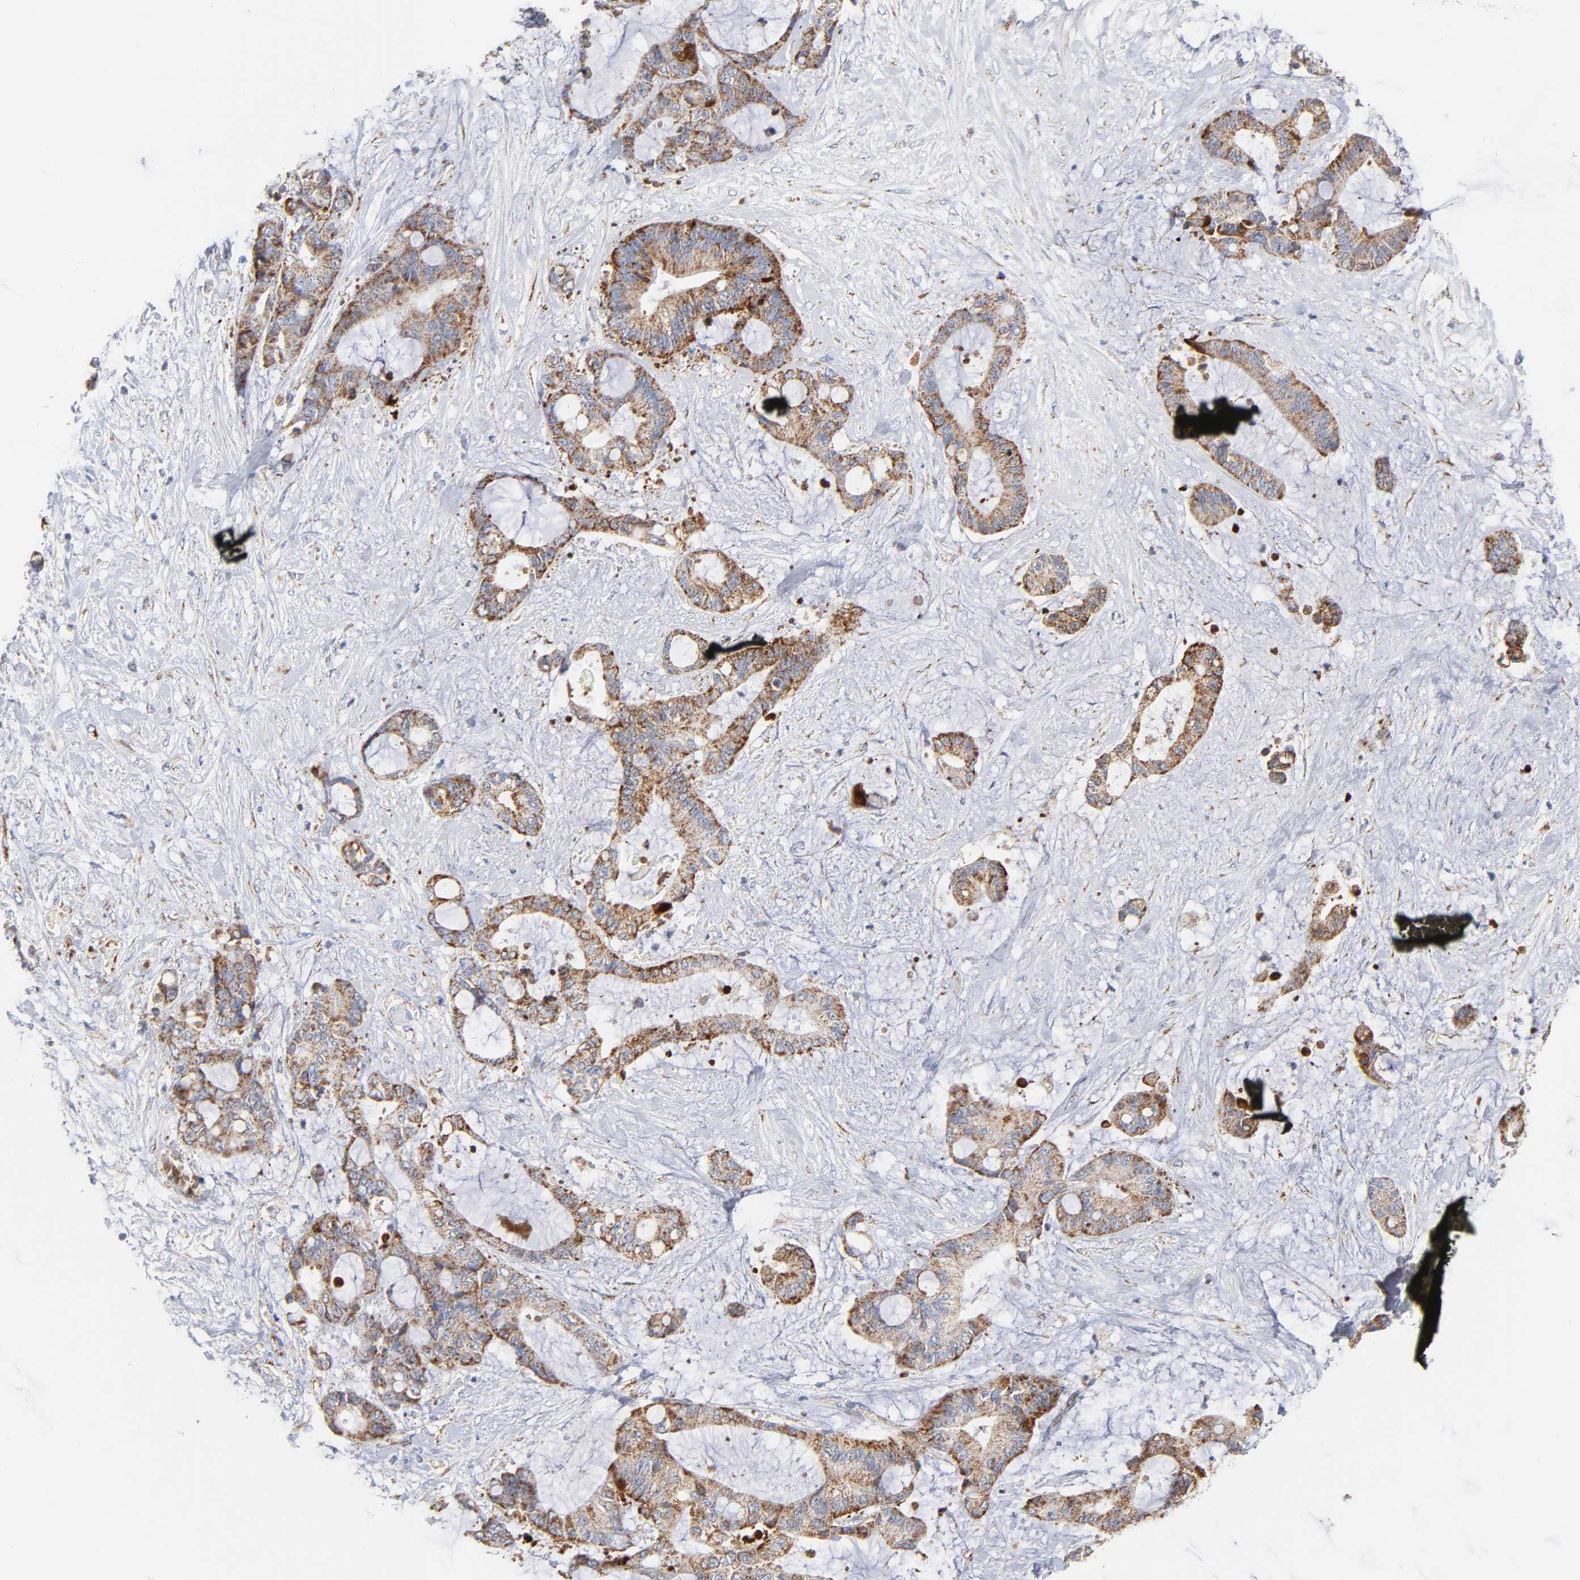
{"staining": {"intensity": "strong", "quantity": ">75%", "location": "cytoplasmic/membranous"}, "tissue": "liver cancer", "cell_type": "Tumor cells", "image_type": "cancer", "snomed": [{"axis": "morphology", "description": "Cholangiocarcinoma"}, {"axis": "topography", "description": "Liver"}], "caption": "Protein expression analysis of human liver cholangiocarcinoma reveals strong cytoplasmic/membranous positivity in about >75% of tumor cells.", "gene": "DIABLO", "patient": {"sex": "female", "age": 73}}